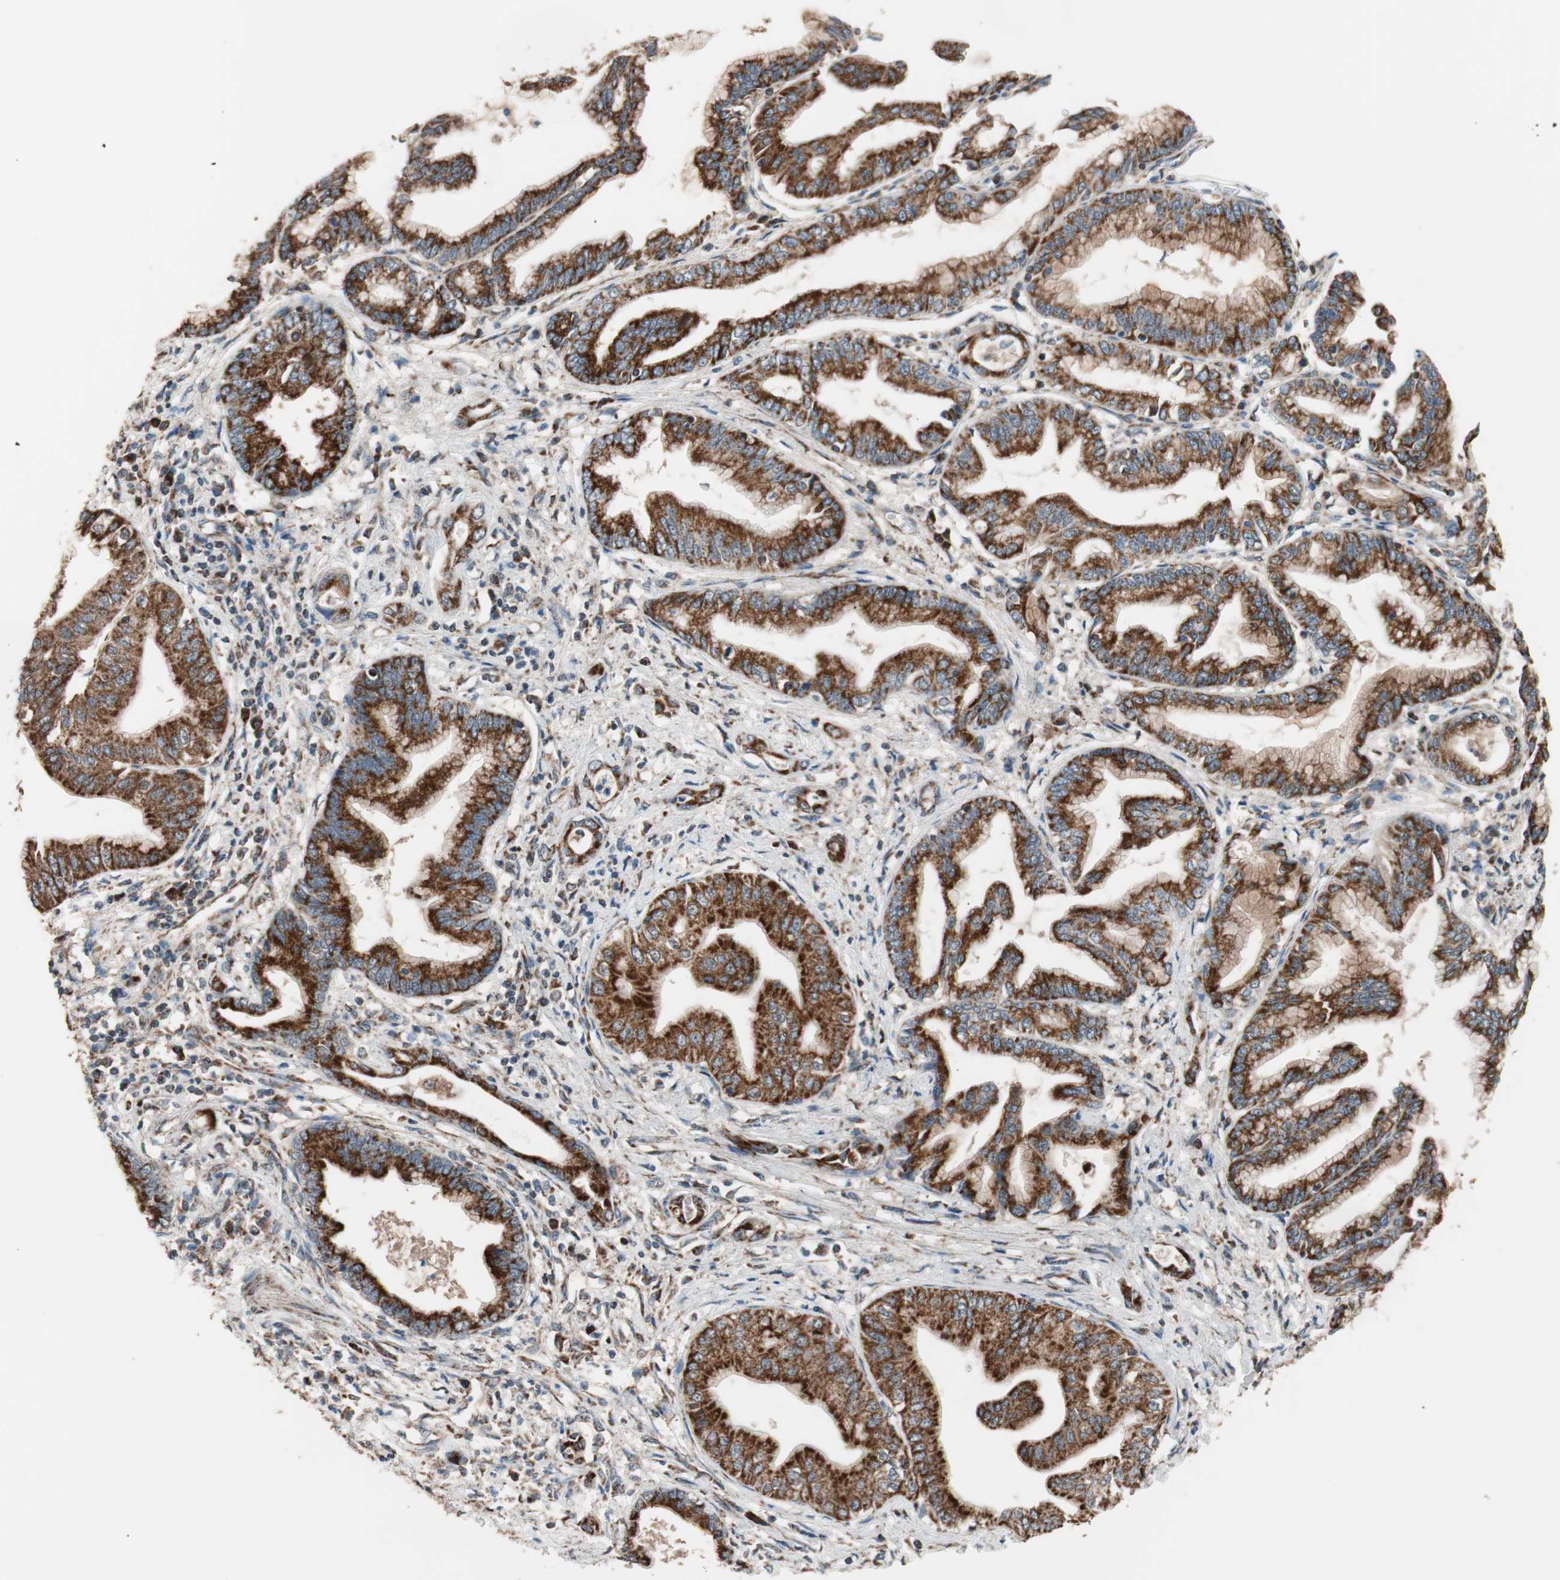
{"staining": {"intensity": "strong", "quantity": ">75%", "location": "cytoplasmic/membranous"}, "tissue": "pancreatic cancer", "cell_type": "Tumor cells", "image_type": "cancer", "snomed": [{"axis": "morphology", "description": "Adenocarcinoma, NOS"}, {"axis": "topography", "description": "Pancreas"}], "caption": "About >75% of tumor cells in human pancreatic cancer demonstrate strong cytoplasmic/membranous protein expression as visualized by brown immunohistochemical staining.", "gene": "PITRM1", "patient": {"sex": "female", "age": 64}}